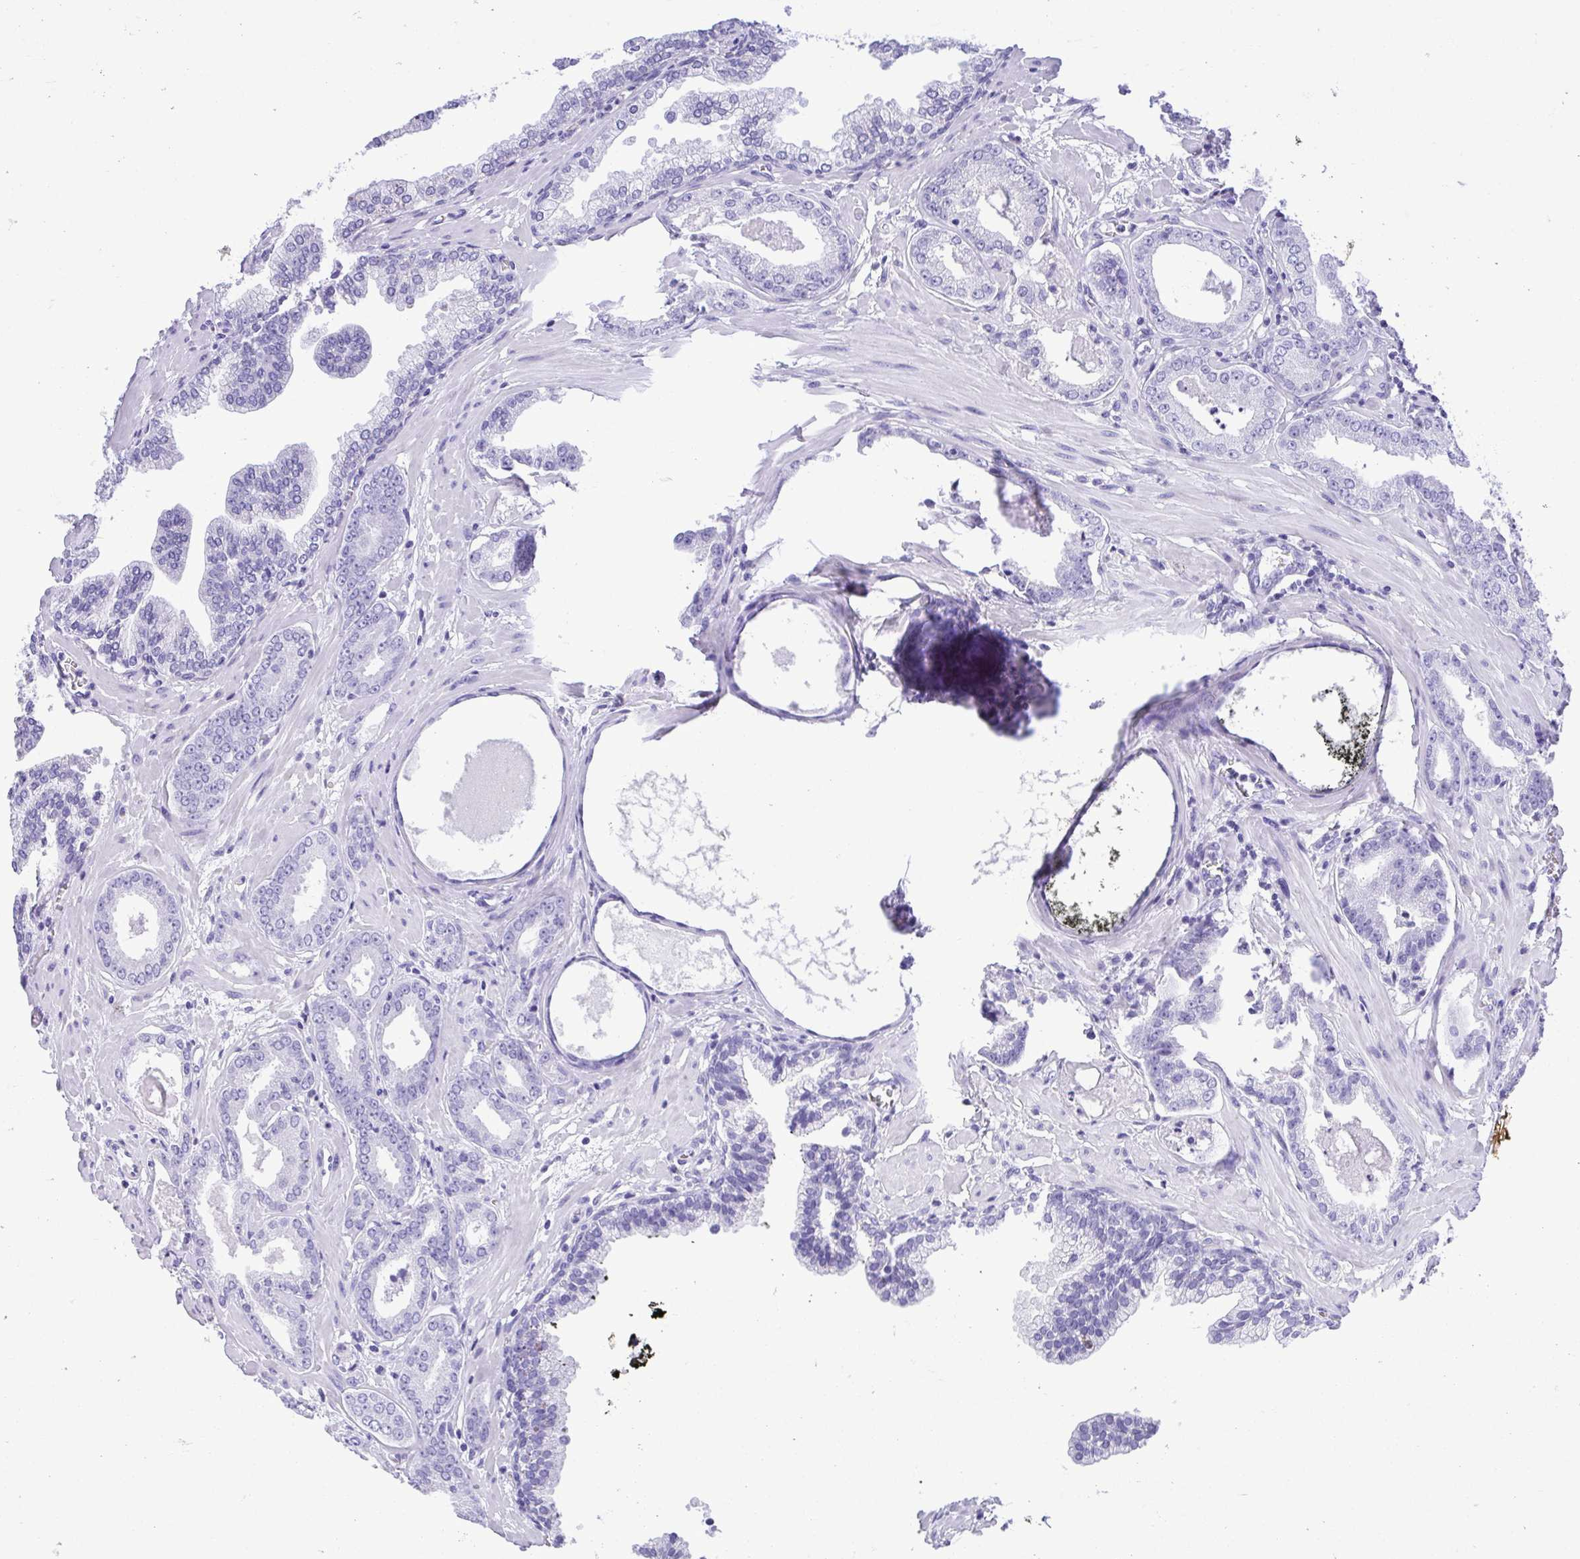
{"staining": {"intensity": "negative", "quantity": "none", "location": "none"}, "tissue": "prostate cancer", "cell_type": "Tumor cells", "image_type": "cancer", "snomed": [{"axis": "morphology", "description": "Adenocarcinoma, Low grade"}, {"axis": "topography", "description": "Prostate"}], "caption": "There is no significant expression in tumor cells of prostate cancer (low-grade adenocarcinoma). (Stains: DAB (3,3'-diaminobenzidine) immunohistochemistry (IHC) with hematoxylin counter stain, Microscopy: brightfield microscopy at high magnification).", "gene": "CDSN", "patient": {"sex": "male", "age": 64}}